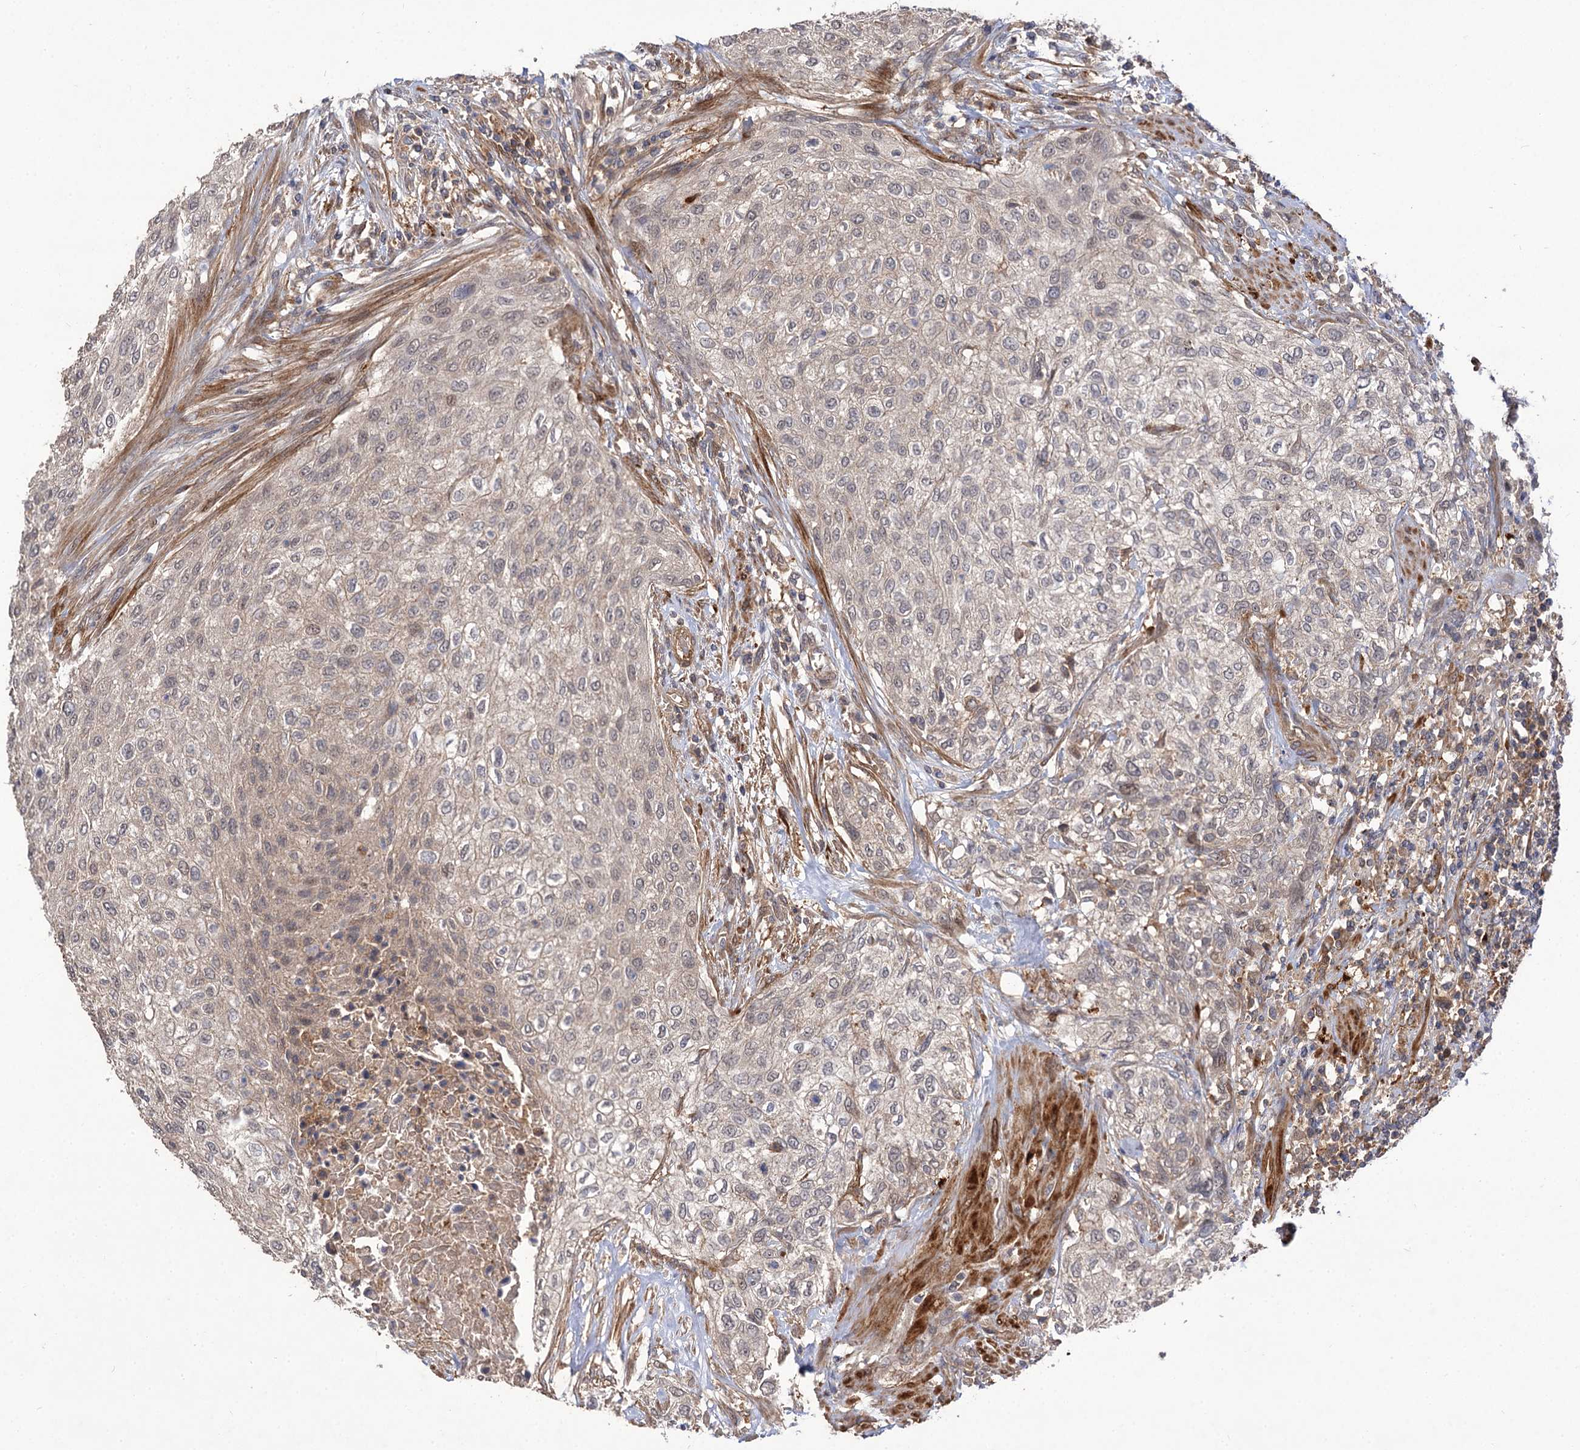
{"staining": {"intensity": "weak", "quantity": "25%-75%", "location": "cytoplasmic/membranous,nuclear"}, "tissue": "urothelial cancer", "cell_type": "Tumor cells", "image_type": "cancer", "snomed": [{"axis": "morphology", "description": "Urothelial carcinoma, High grade"}, {"axis": "topography", "description": "Urinary bladder"}], "caption": "High-magnification brightfield microscopy of high-grade urothelial carcinoma stained with DAB (3,3'-diaminobenzidine) (brown) and counterstained with hematoxylin (blue). tumor cells exhibit weak cytoplasmic/membranous and nuclear staining is seen in about25%-75% of cells. (DAB (3,3'-diaminobenzidine) IHC, brown staining for protein, blue staining for nuclei).", "gene": "FBXW8", "patient": {"sex": "male", "age": 35}}